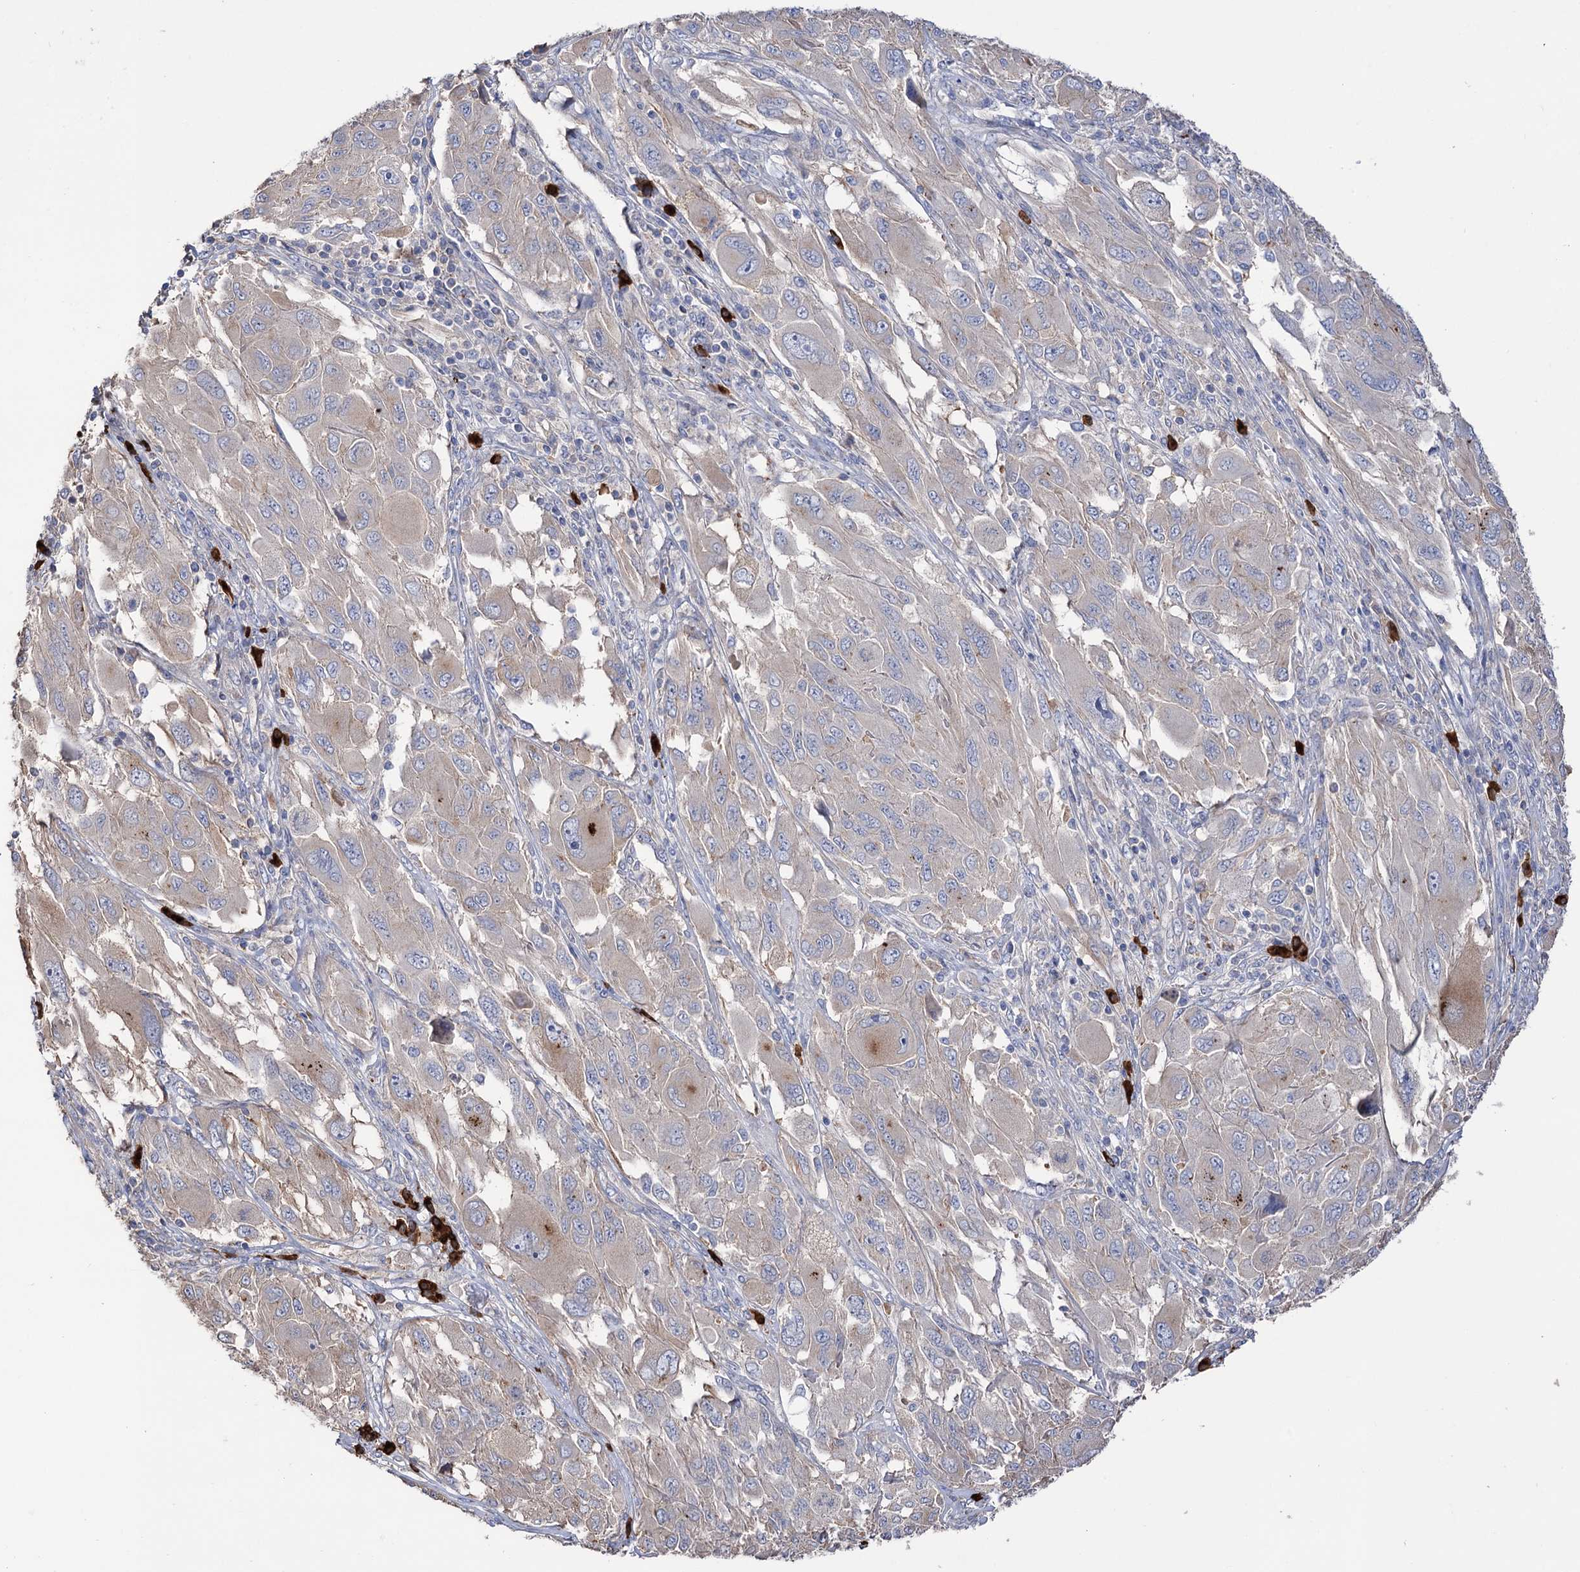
{"staining": {"intensity": "negative", "quantity": "none", "location": "none"}, "tissue": "melanoma", "cell_type": "Tumor cells", "image_type": "cancer", "snomed": [{"axis": "morphology", "description": "Malignant melanoma, NOS"}, {"axis": "topography", "description": "Skin"}], "caption": "Malignant melanoma stained for a protein using immunohistochemistry (IHC) shows no expression tumor cells.", "gene": "BBS4", "patient": {"sex": "female", "age": 91}}